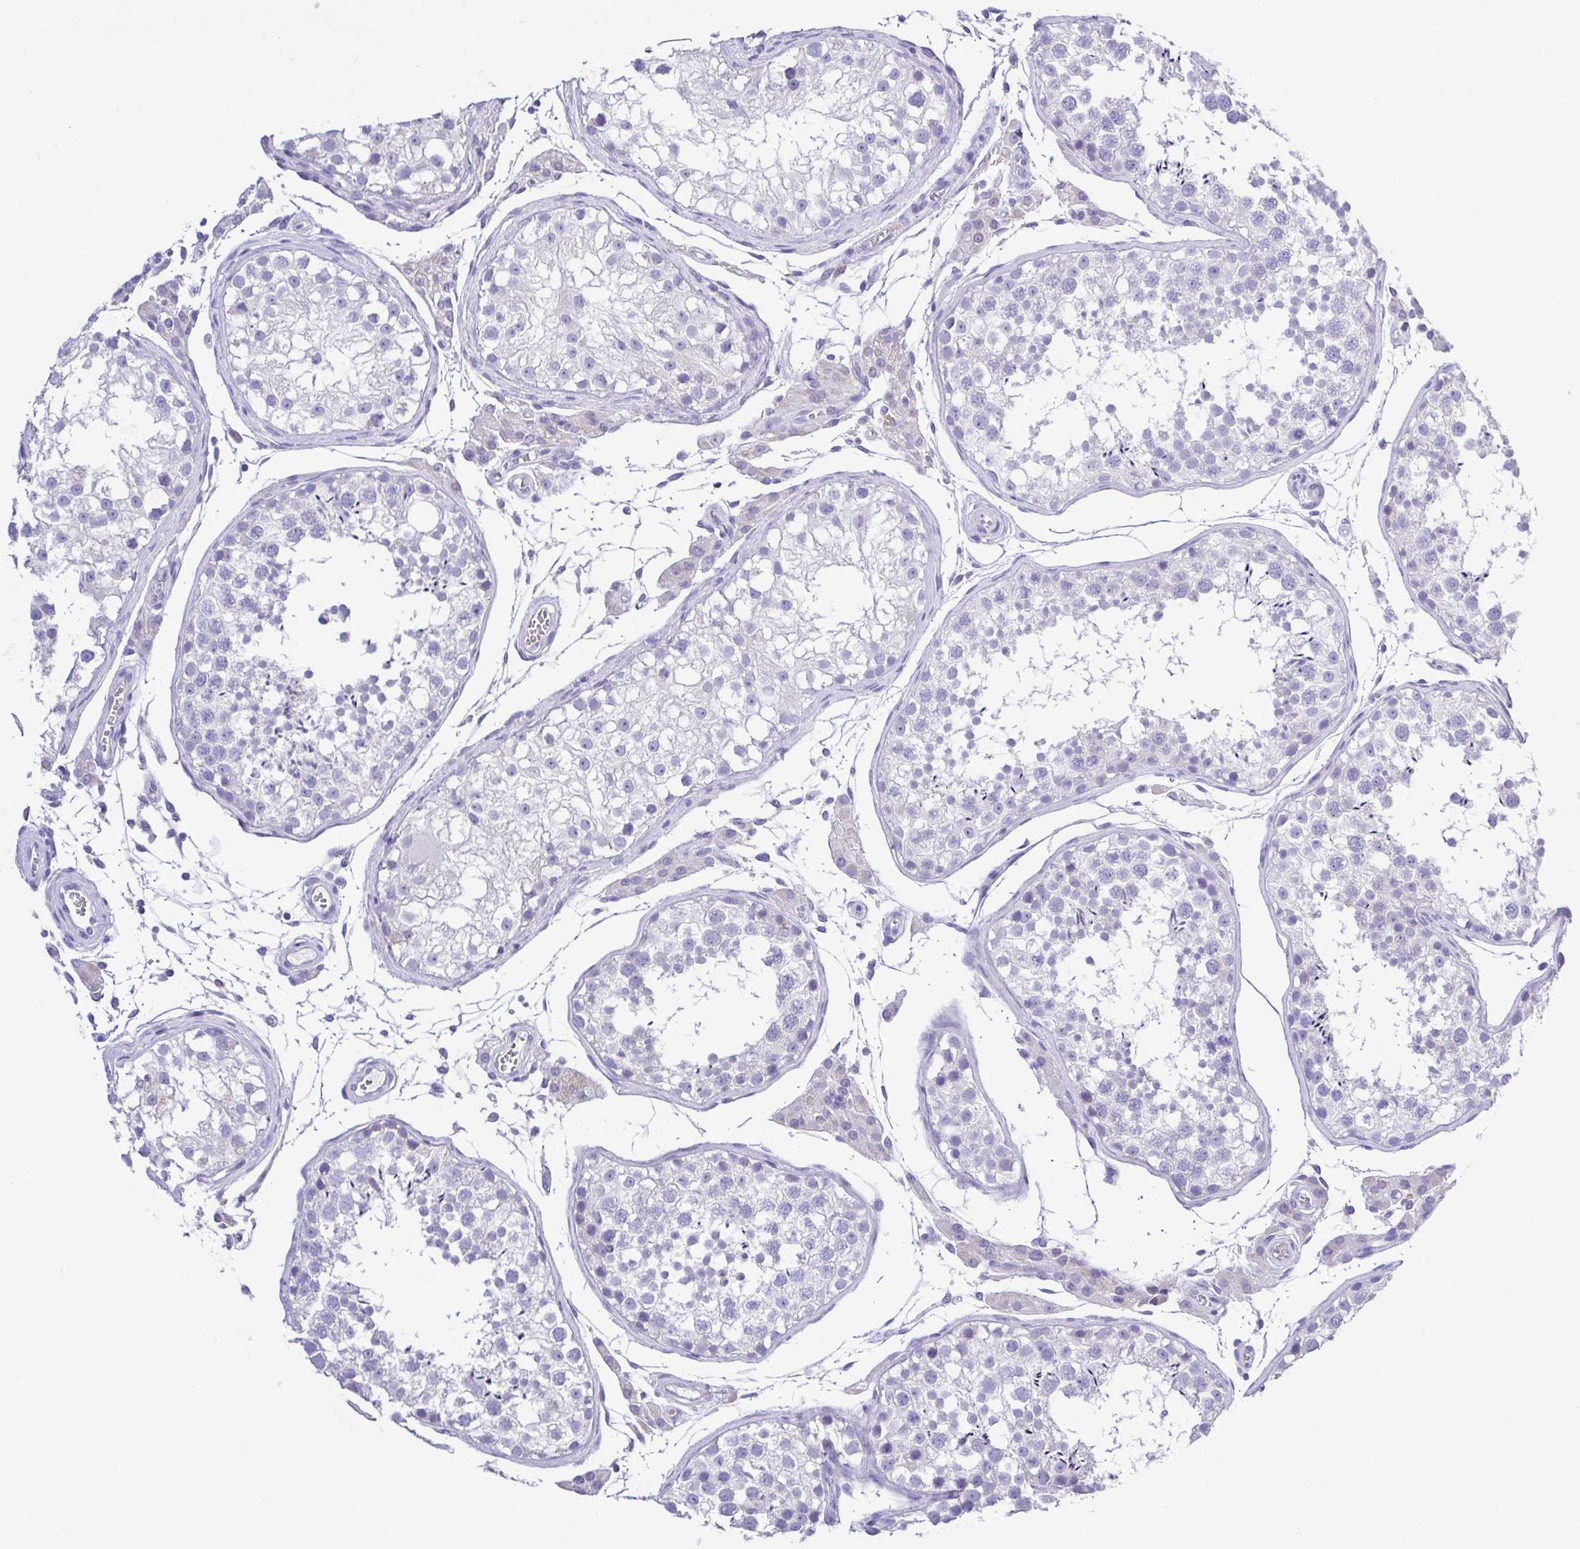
{"staining": {"intensity": "negative", "quantity": "none", "location": "none"}, "tissue": "testis", "cell_type": "Cells in seminiferous ducts", "image_type": "normal", "snomed": [{"axis": "morphology", "description": "Normal tissue, NOS"}, {"axis": "morphology", "description": "Seminoma, NOS"}, {"axis": "topography", "description": "Testis"}], "caption": "The photomicrograph displays no staining of cells in seminiferous ducts in unremarkable testis.", "gene": "CD72", "patient": {"sex": "male", "age": 29}}